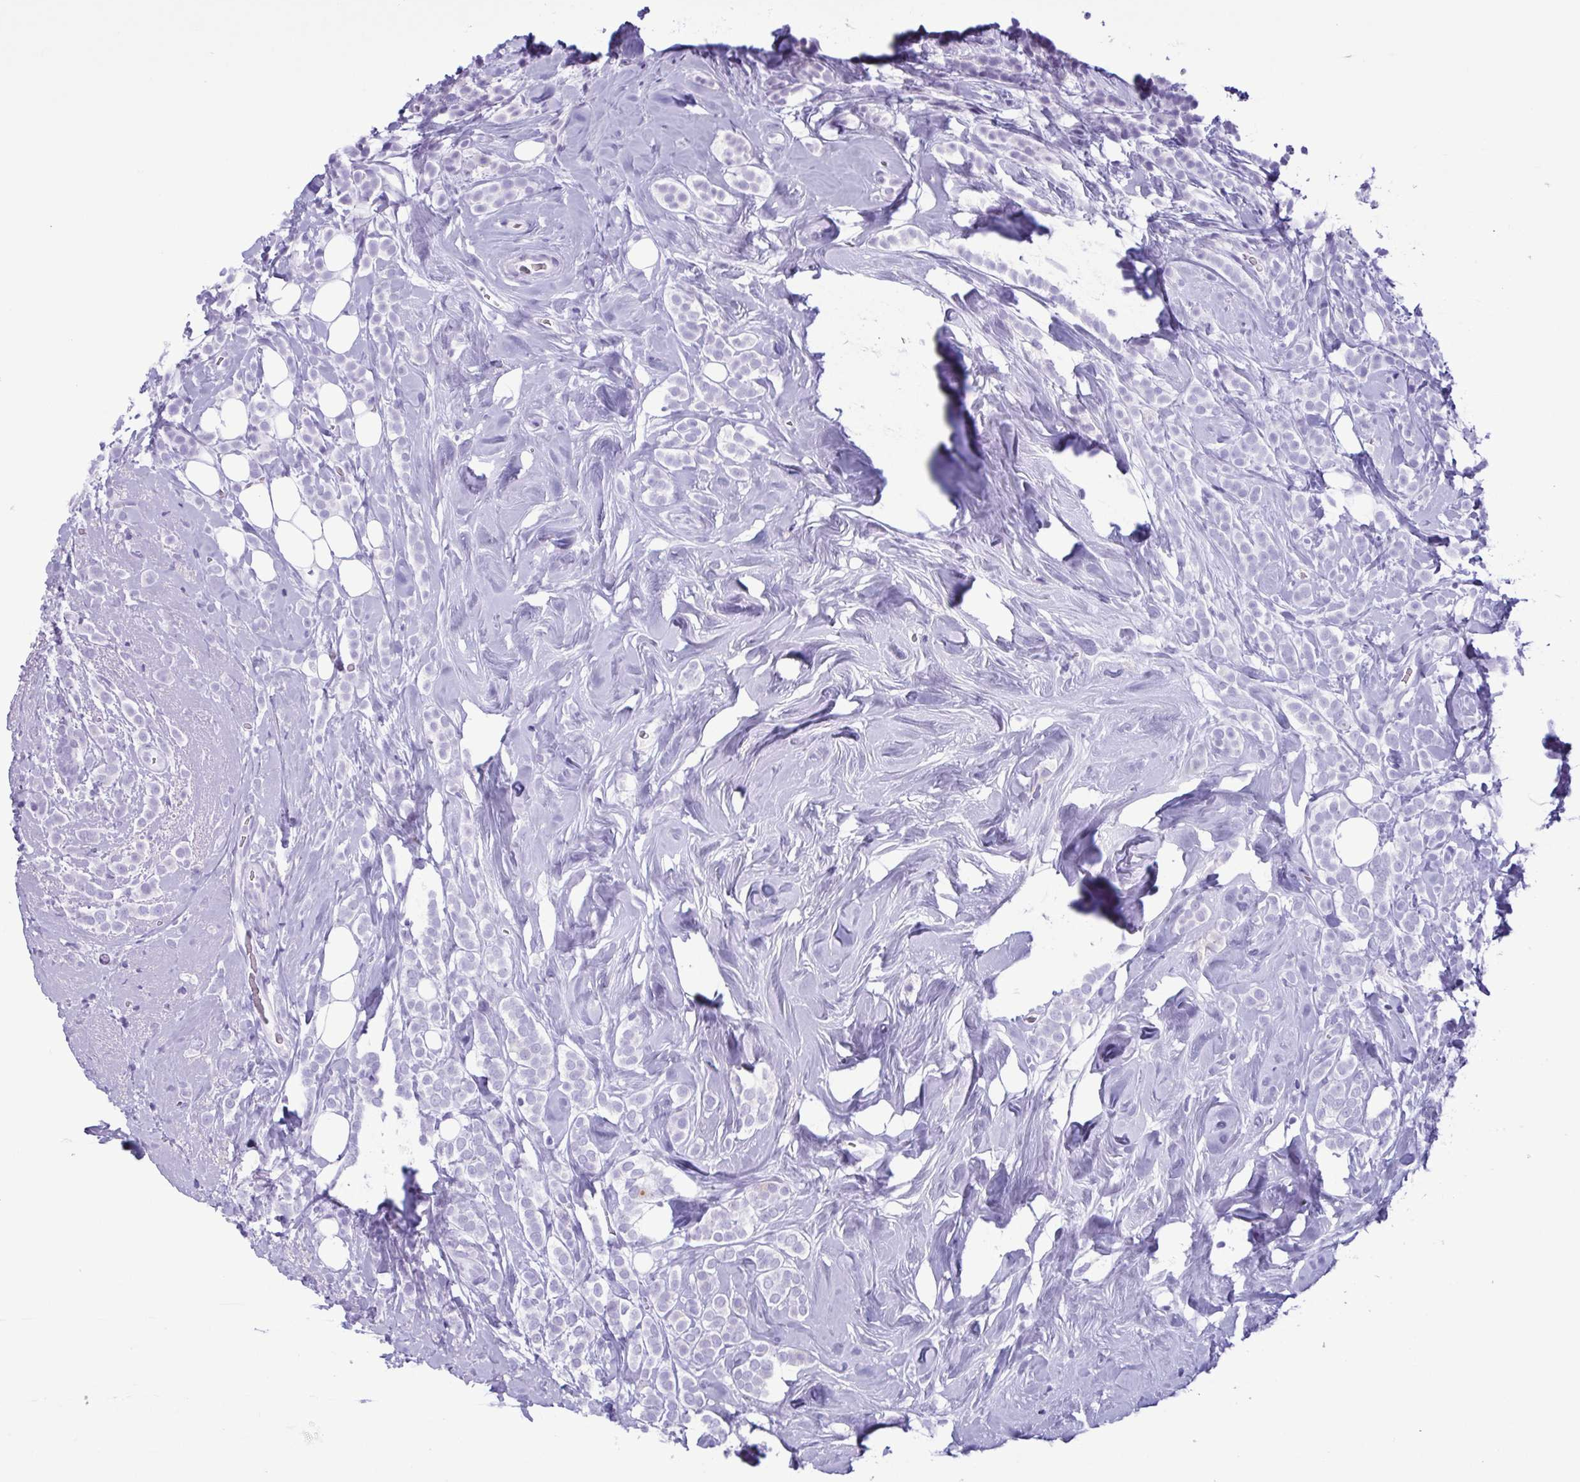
{"staining": {"intensity": "negative", "quantity": "none", "location": "none"}, "tissue": "breast cancer", "cell_type": "Tumor cells", "image_type": "cancer", "snomed": [{"axis": "morphology", "description": "Lobular carcinoma"}, {"axis": "topography", "description": "Breast"}], "caption": "This is a histopathology image of IHC staining of lobular carcinoma (breast), which shows no expression in tumor cells.", "gene": "LTF", "patient": {"sex": "female", "age": 49}}